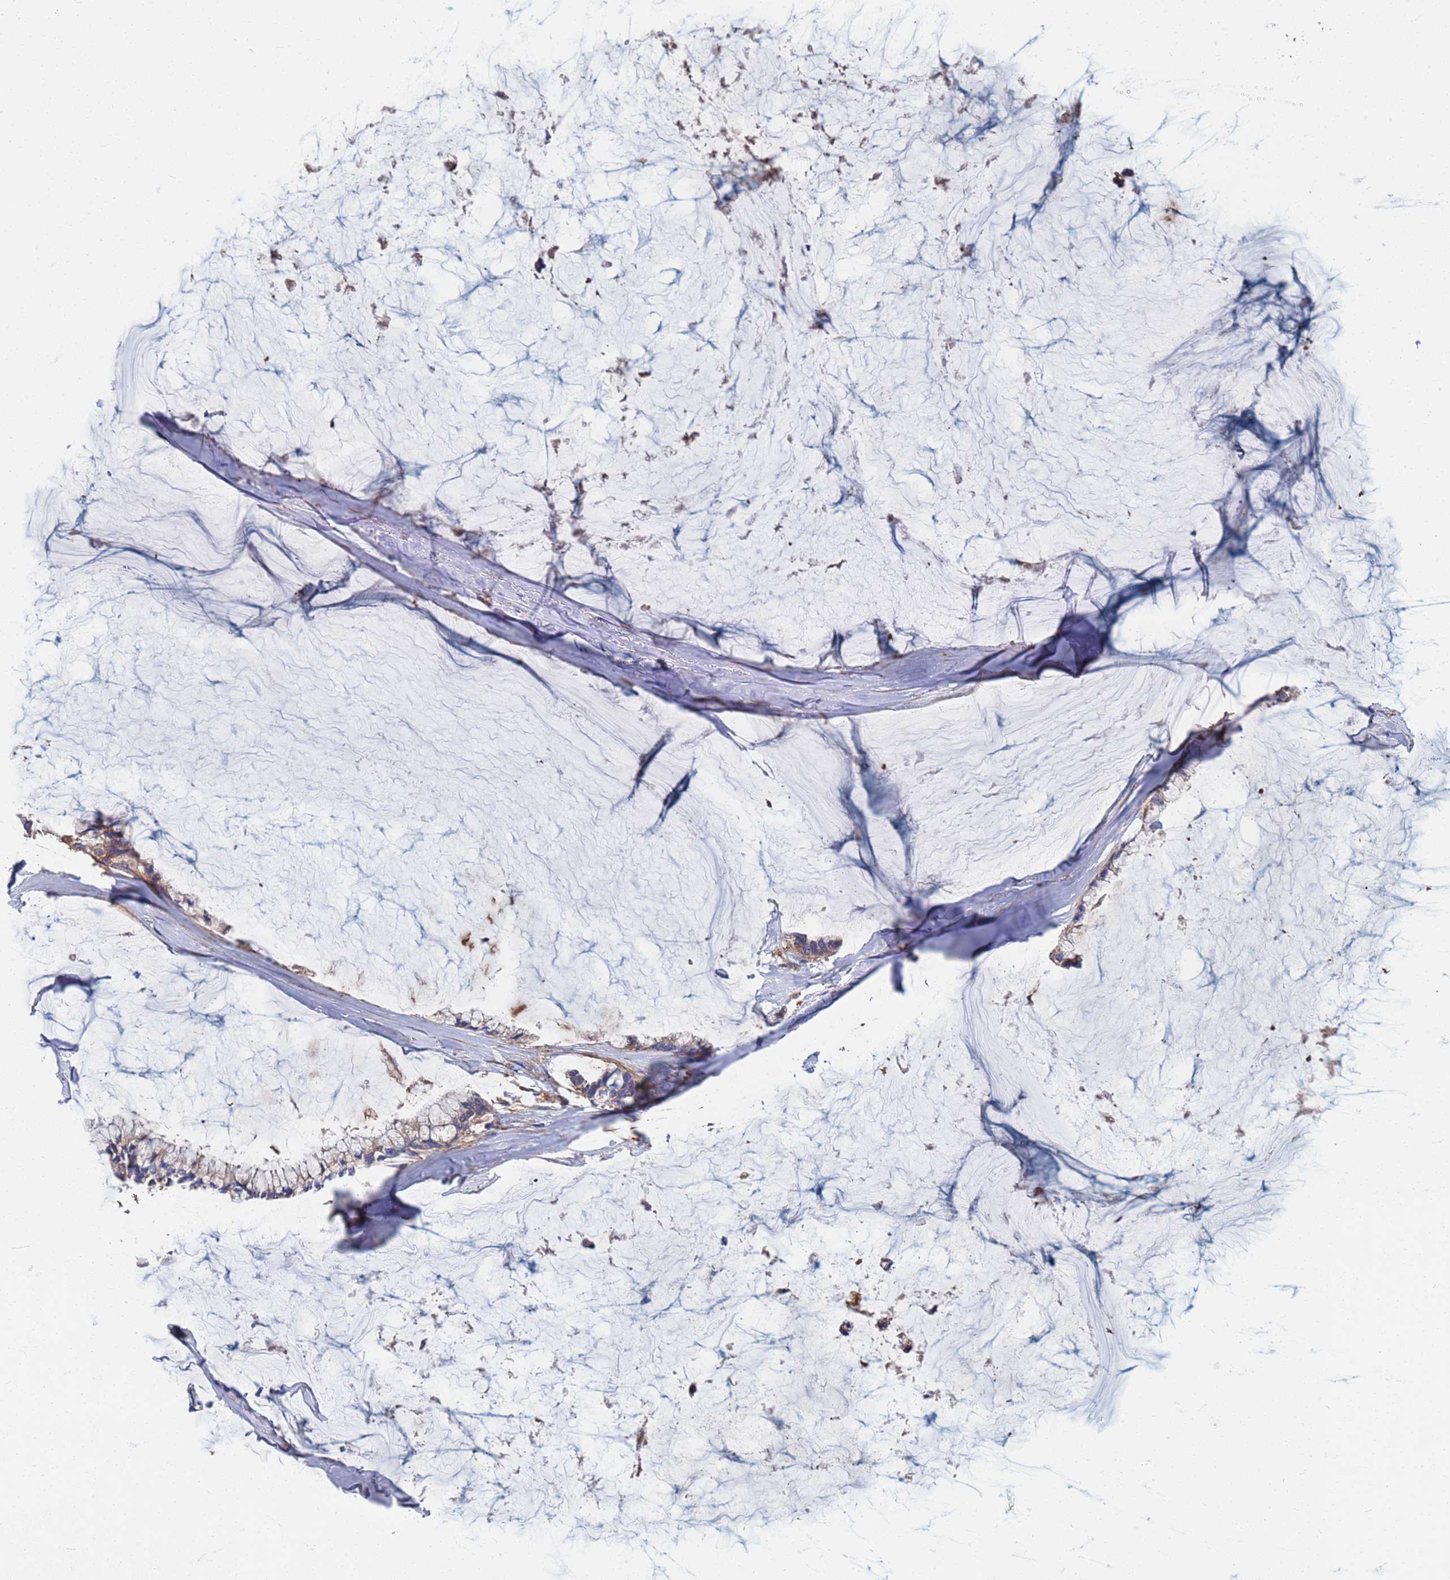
{"staining": {"intensity": "weak", "quantity": "25%-75%", "location": "cytoplasmic/membranous"}, "tissue": "ovarian cancer", "cell_type": "Tumor cells", "image_type": "cancer", "snomed": [{"axis": "morphology", "description": "Cystadenocarcinoma, mucinous, NOS"}, {"axis": "topography", "description": "Ovary"}], "caption": "Protein analysis of ovarian cancer tissue shows weak cytoplasmic/membranous staining in about 25%-75% of tumor cells. (DAB (3,3'-diaminobenzidine) IHC with brightfield microscopy, high magnification).", "gene": "PYCR1", "patient": {"sex": "female", "age": 39}}